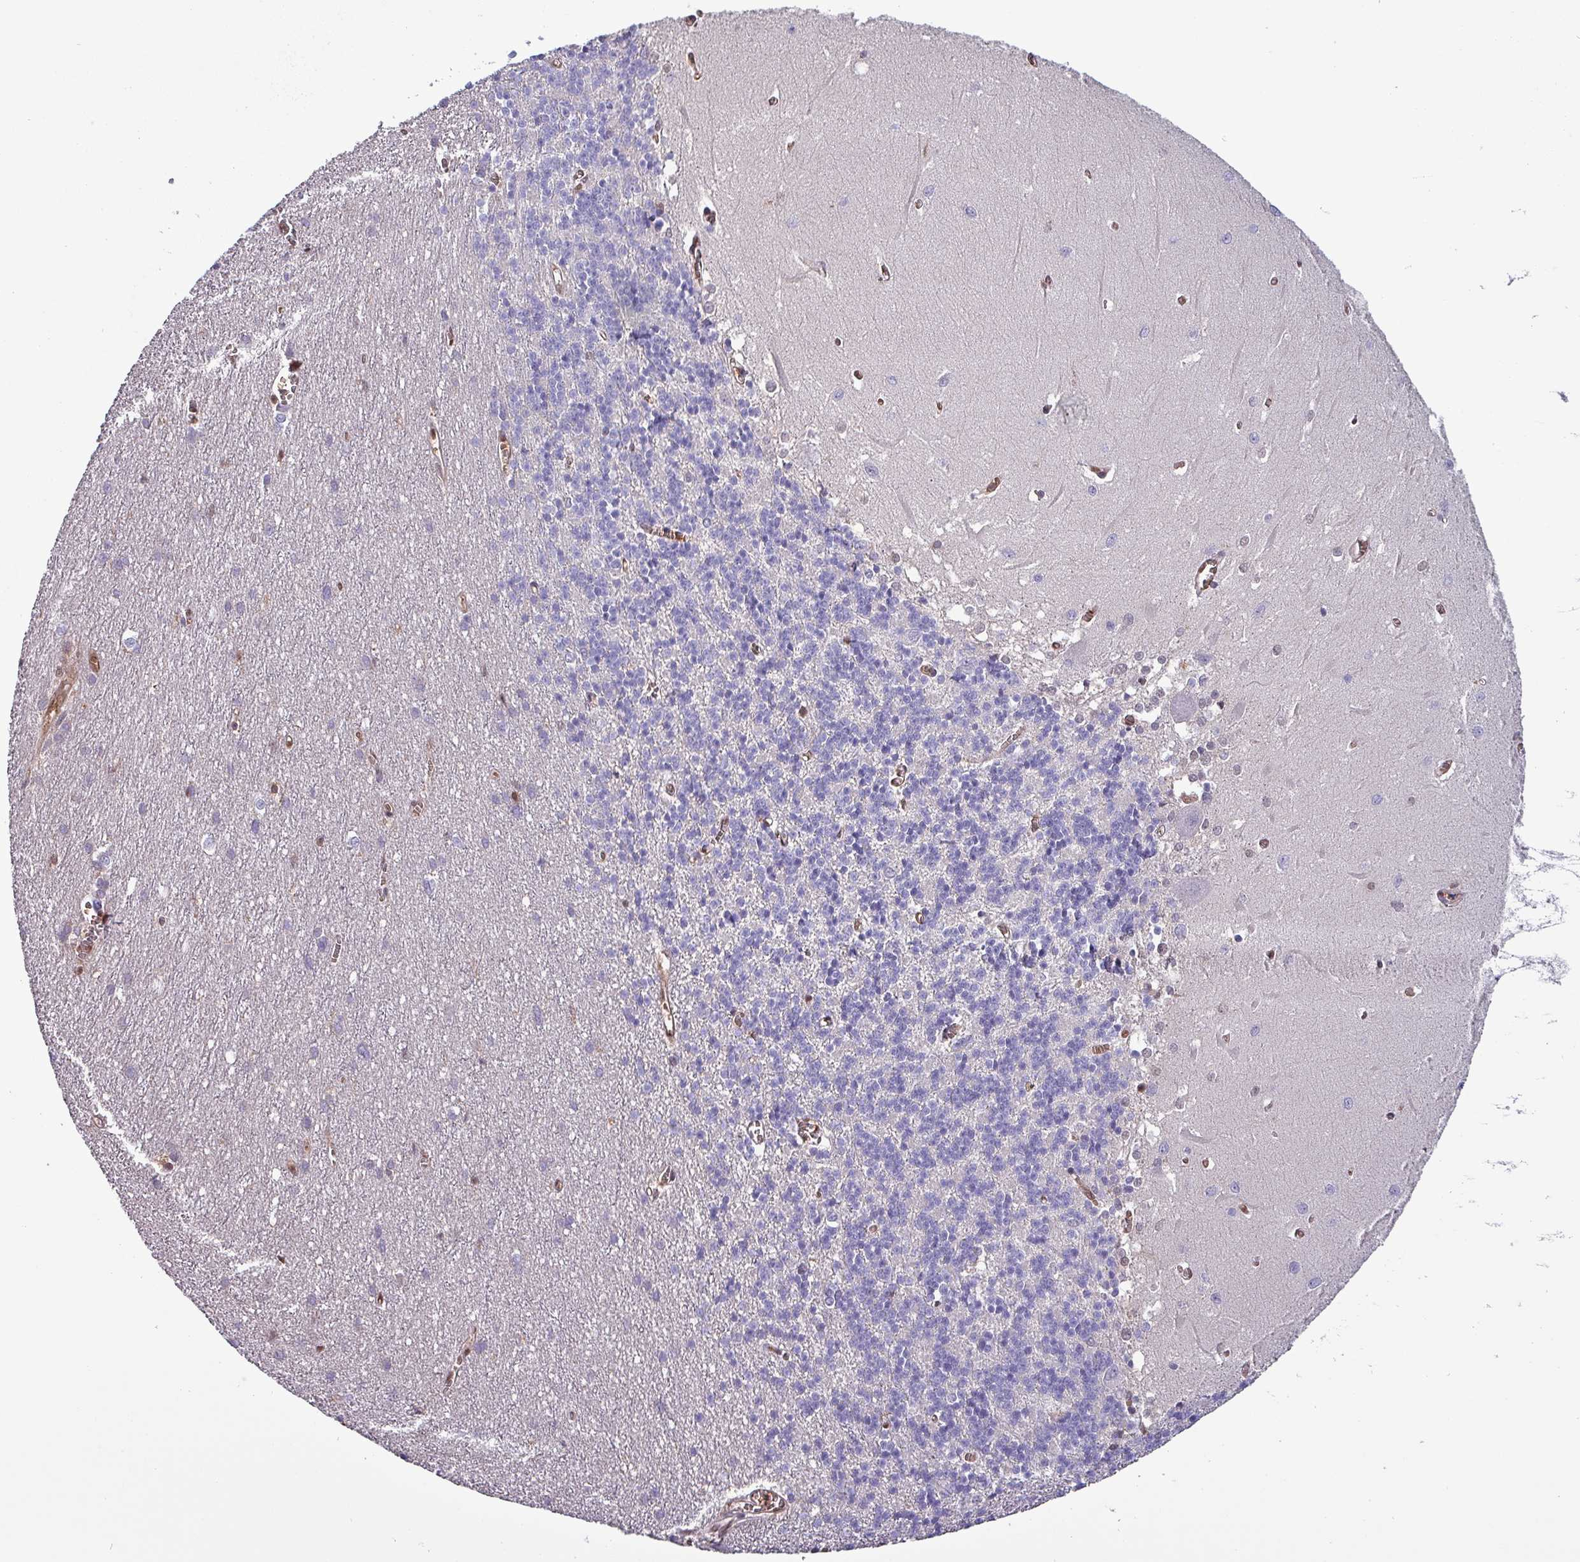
{"staining": {"intensity": "negative", "quantity": "none", "location": "none"}, "tissue": "cerebellum", "cell_type": "Cells in granular layer", "image_type": "normal", "snomed": [{"axis": "morphology", "description": "Normal tissue, NOS"}, {"axis": "topography", "description": "Cerebellum"}], "caption": "Immunohistochemistry micrograph of benign cerebellum: human cerebellum stained with DAB demonstrates no significant protein expression in cells in granular layer.", "gene": "PSMB8", "patient": {"sex": "male", "age": 37}}